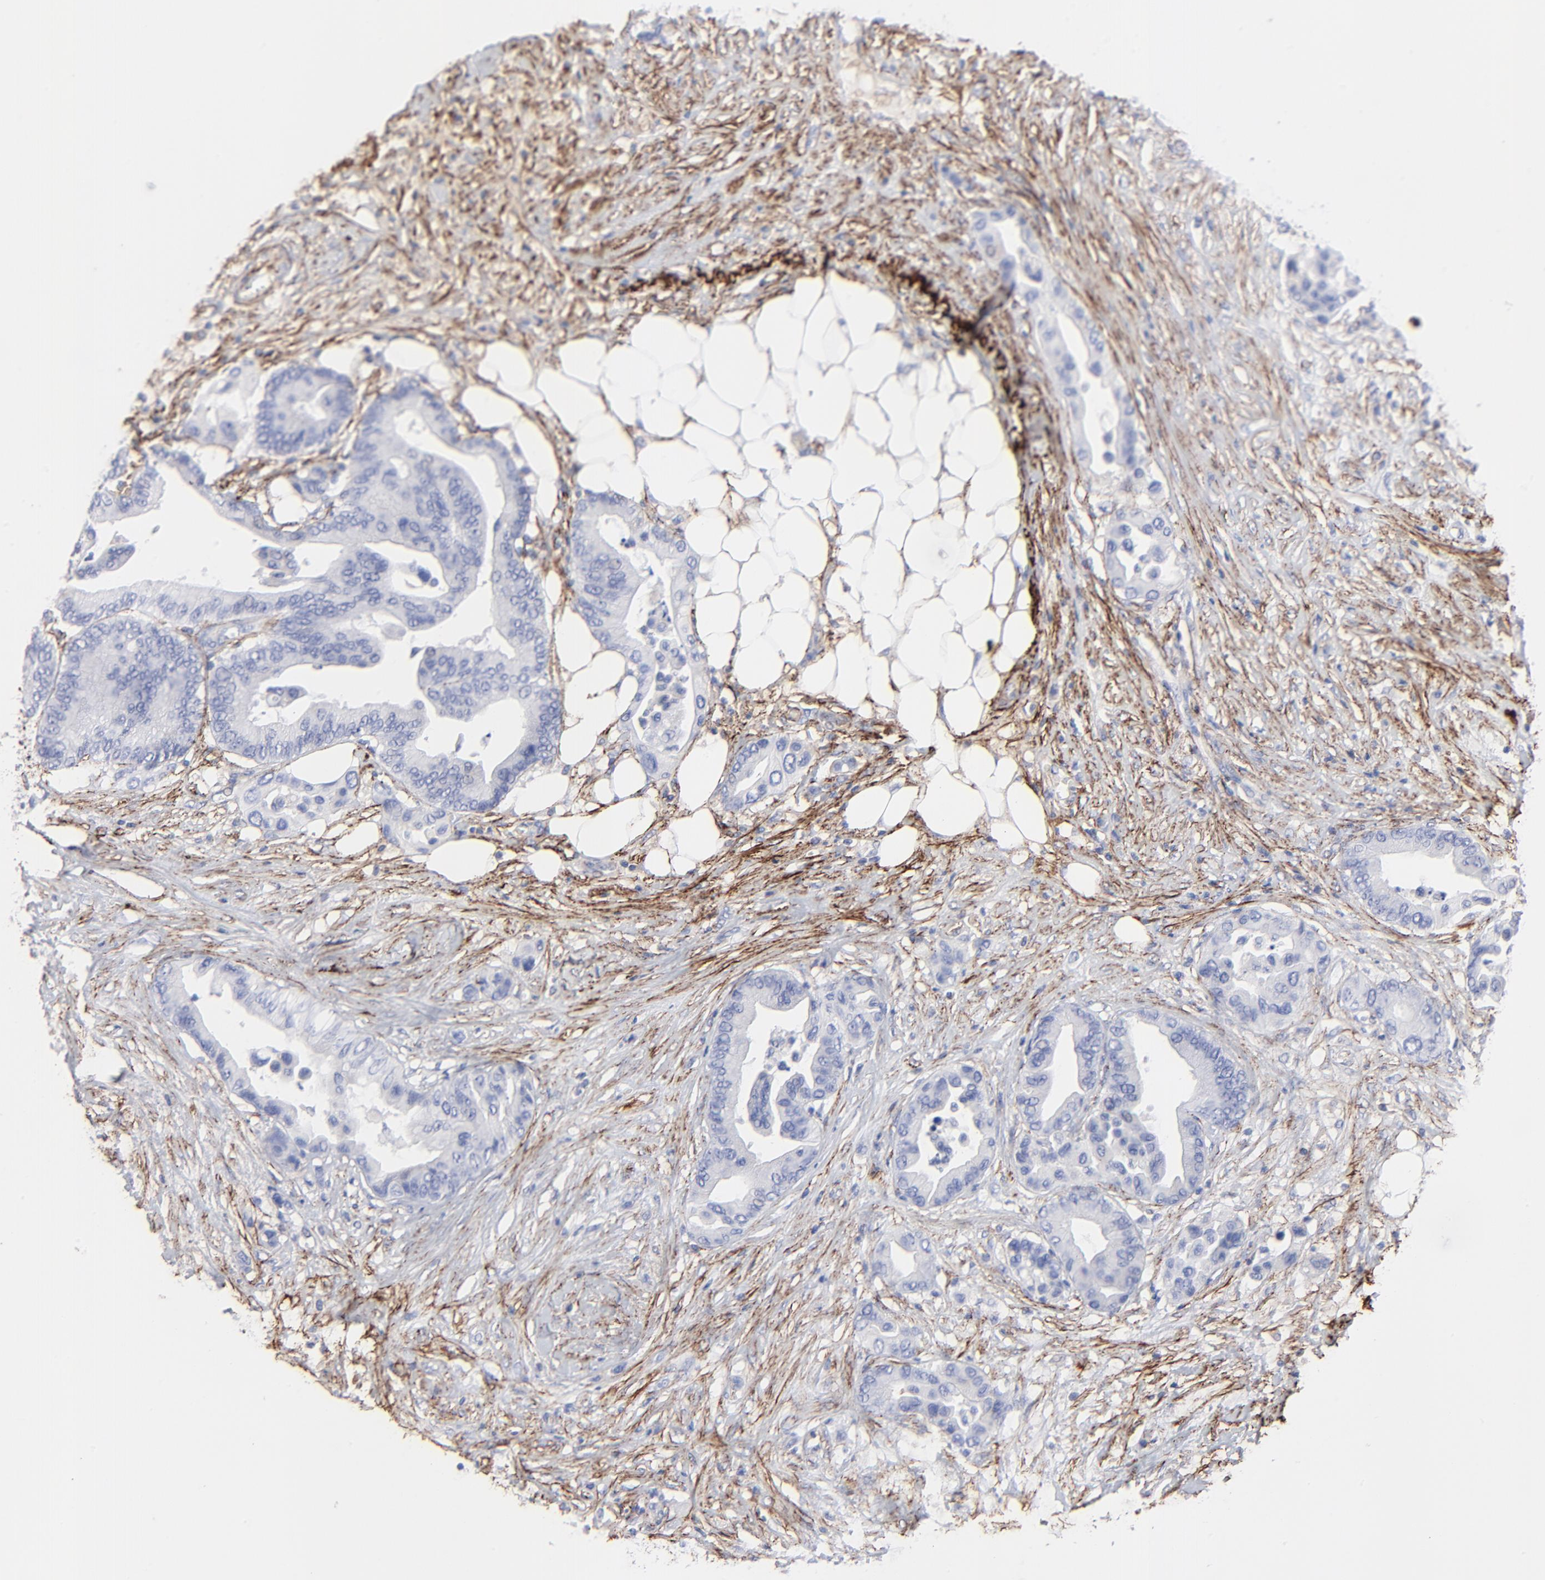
{"staining": {"intensity": "negative", "quantity": "none", "location": "none"}, "tissue": "colorectal cancer", "cell_type": "Tumor cells", "image_type": "cancer", "snomed": [{"axis": "morphology", "description": "Adenocarcinoma, NOS"}, {"axis": "topography", "description": "Colon"}], "caption": "Colorectal cancer (adenocarcinoma) was stained to show a protein in brown. There is no significant positivity in tumor cells.", "gene": "FBLN2", "patient": {"sex": "male", "age": 82}}